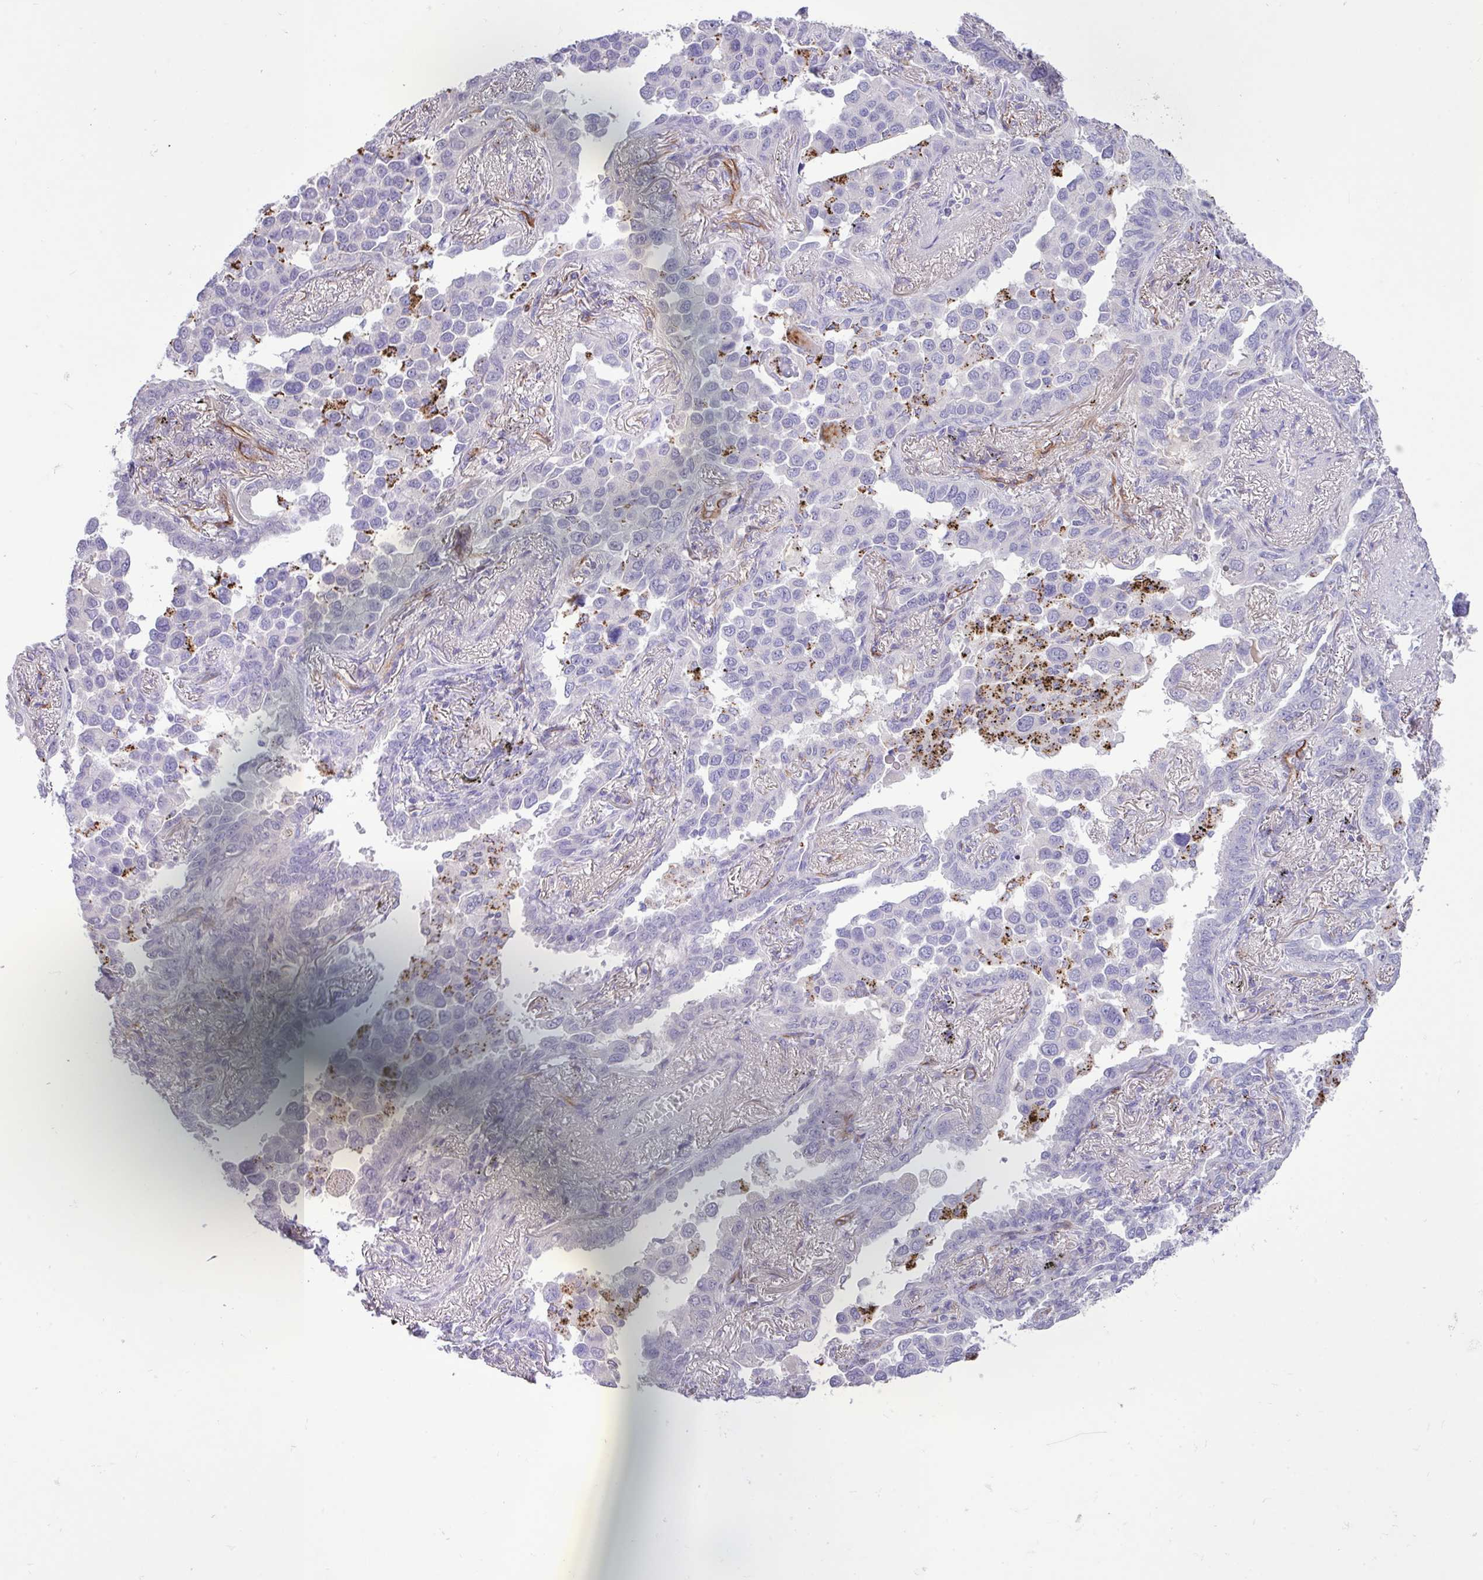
{"staining": {"intensity": "negative", "quantity": "none", "location": "none"}, "tissue": "lung cancer", "cell_type": "Tumor cells", "image_type": "cancer", "snomed": [{"axis": "morphology", "description": "Adenocarcinoma, NOS"}, {"axis": "topography", "description": "Lung"}], "caption": "Immunohistochemical staining of human lung adenocarcinoma exhibits no significant staining in tumor cells.", "gene": "CD248", "patient": {"sex": "male", "age": 67}}